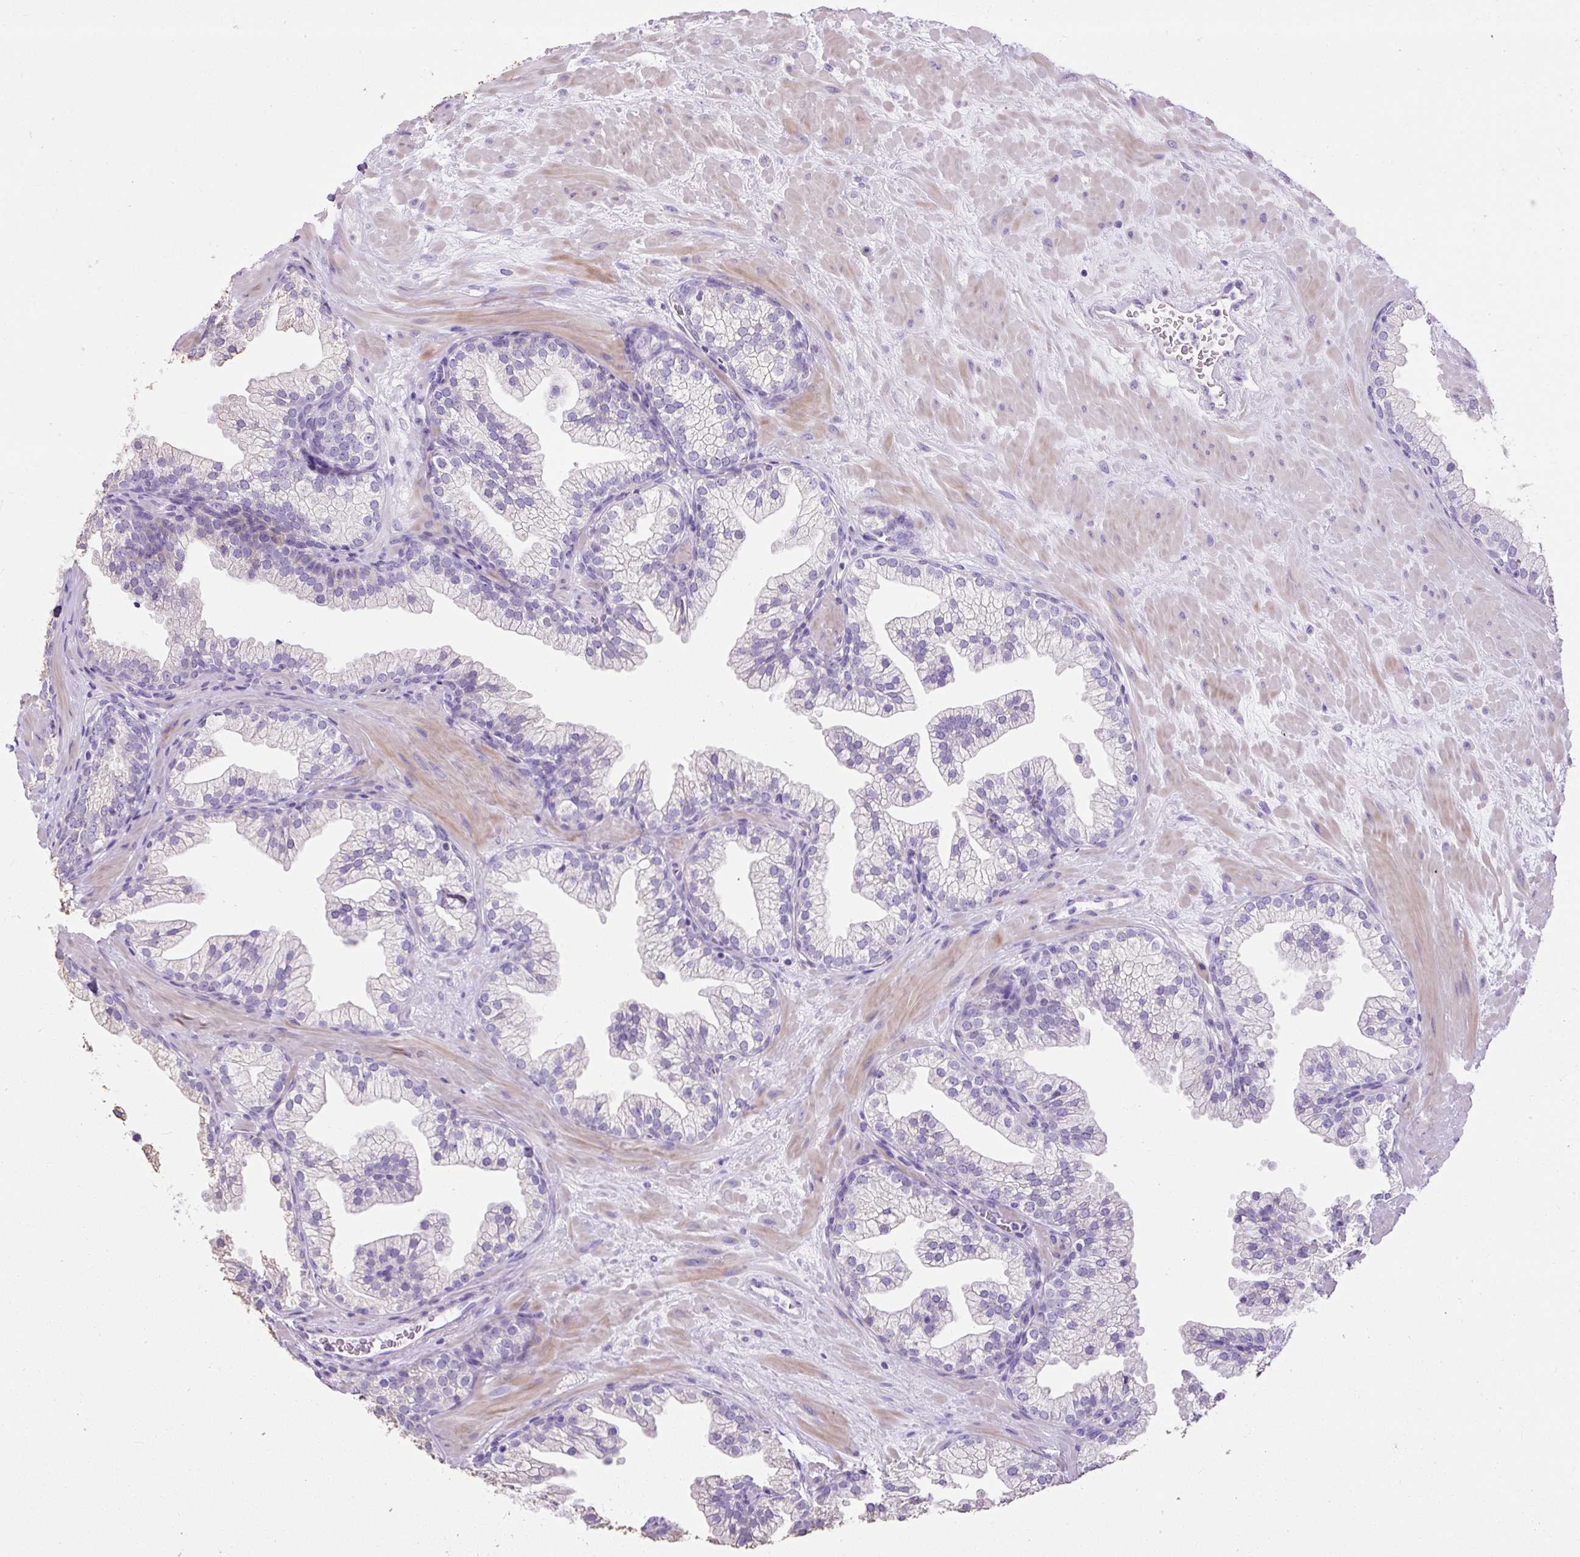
{"staining": {"intensity": "negative", "quantity": "none", "location": "none"}, "tissue": "prostate", "cell_type": "Glandular cells", "image_type": "normal", "snomed": [{"axis": "morphology", "description": "Normal tissue, NOS"}, {"axis": "topography", "description": "Prostate"}, {"axis": "topography", "description": "Peripheral nerve tissue"}], "caption": "A high-resolution photomicrograph shows IHC staining of normal prostate, which reveals no significant staining in glandular cells. Brightfield microscopy of immunohistochemistry stained with DAB (3,3'-diaminobenzidine) (brown) and hematoxylin (blue), captured at high magnification.", "gene": "C2CD4C", "patient": {"sex": "male", "age": 61}}